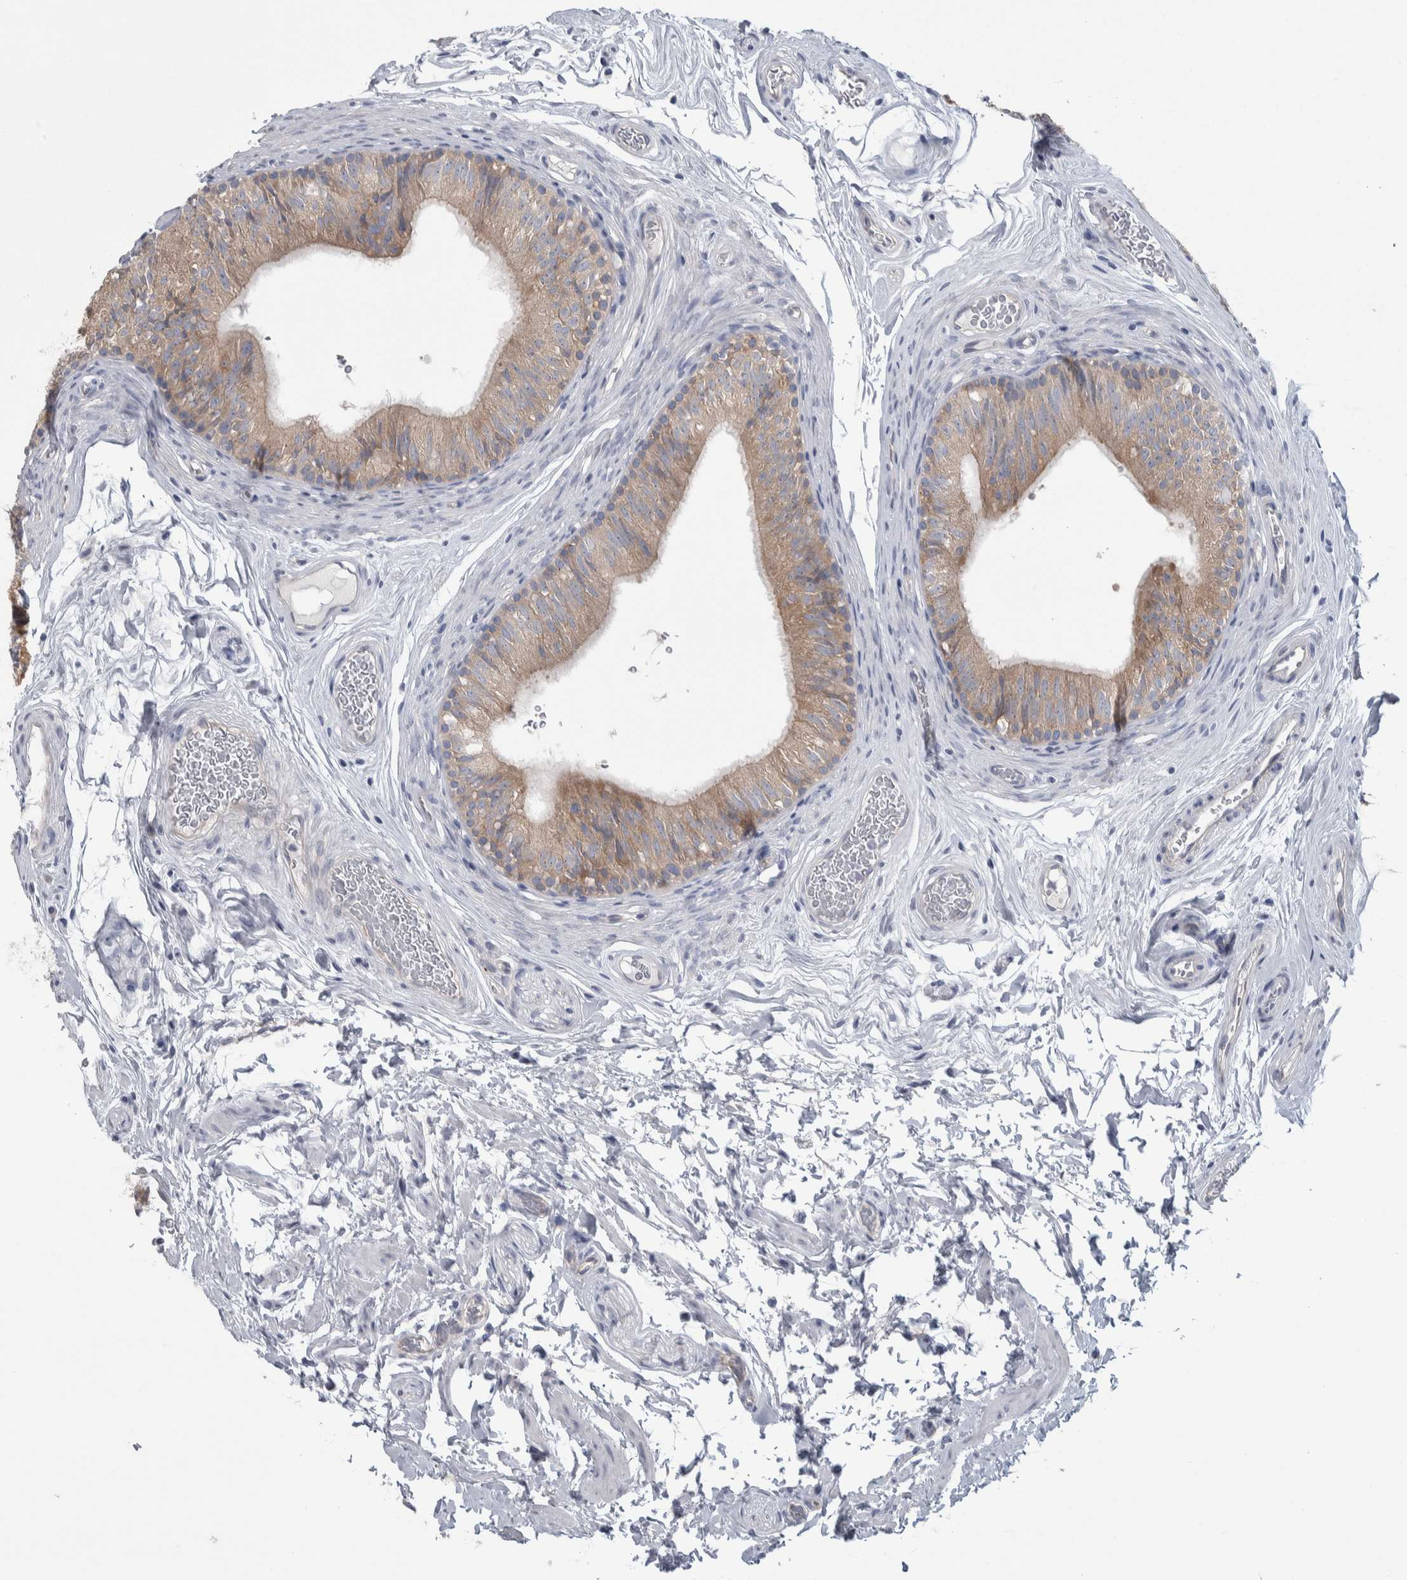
{"staining": {"intensity": "moderate", "quantity": "25%-75%", "location": "cytoplasmic/membranous"}, "tissue": "epididymis", "cell_type": "Glandular cells", "image_type": "normal", "snomed": [{"axis": "morphology", "description": "Normal tissue, NOS"}, {"axis": "topography", "description": "Epididymis"}], "caption": "An image of human epididymis stained for a protein demonstrates moderate cytoplasmic/membranous brown staining in glandular cells.", "gene": "GPHN", "patient": {"sex": "male", "age": 36}}